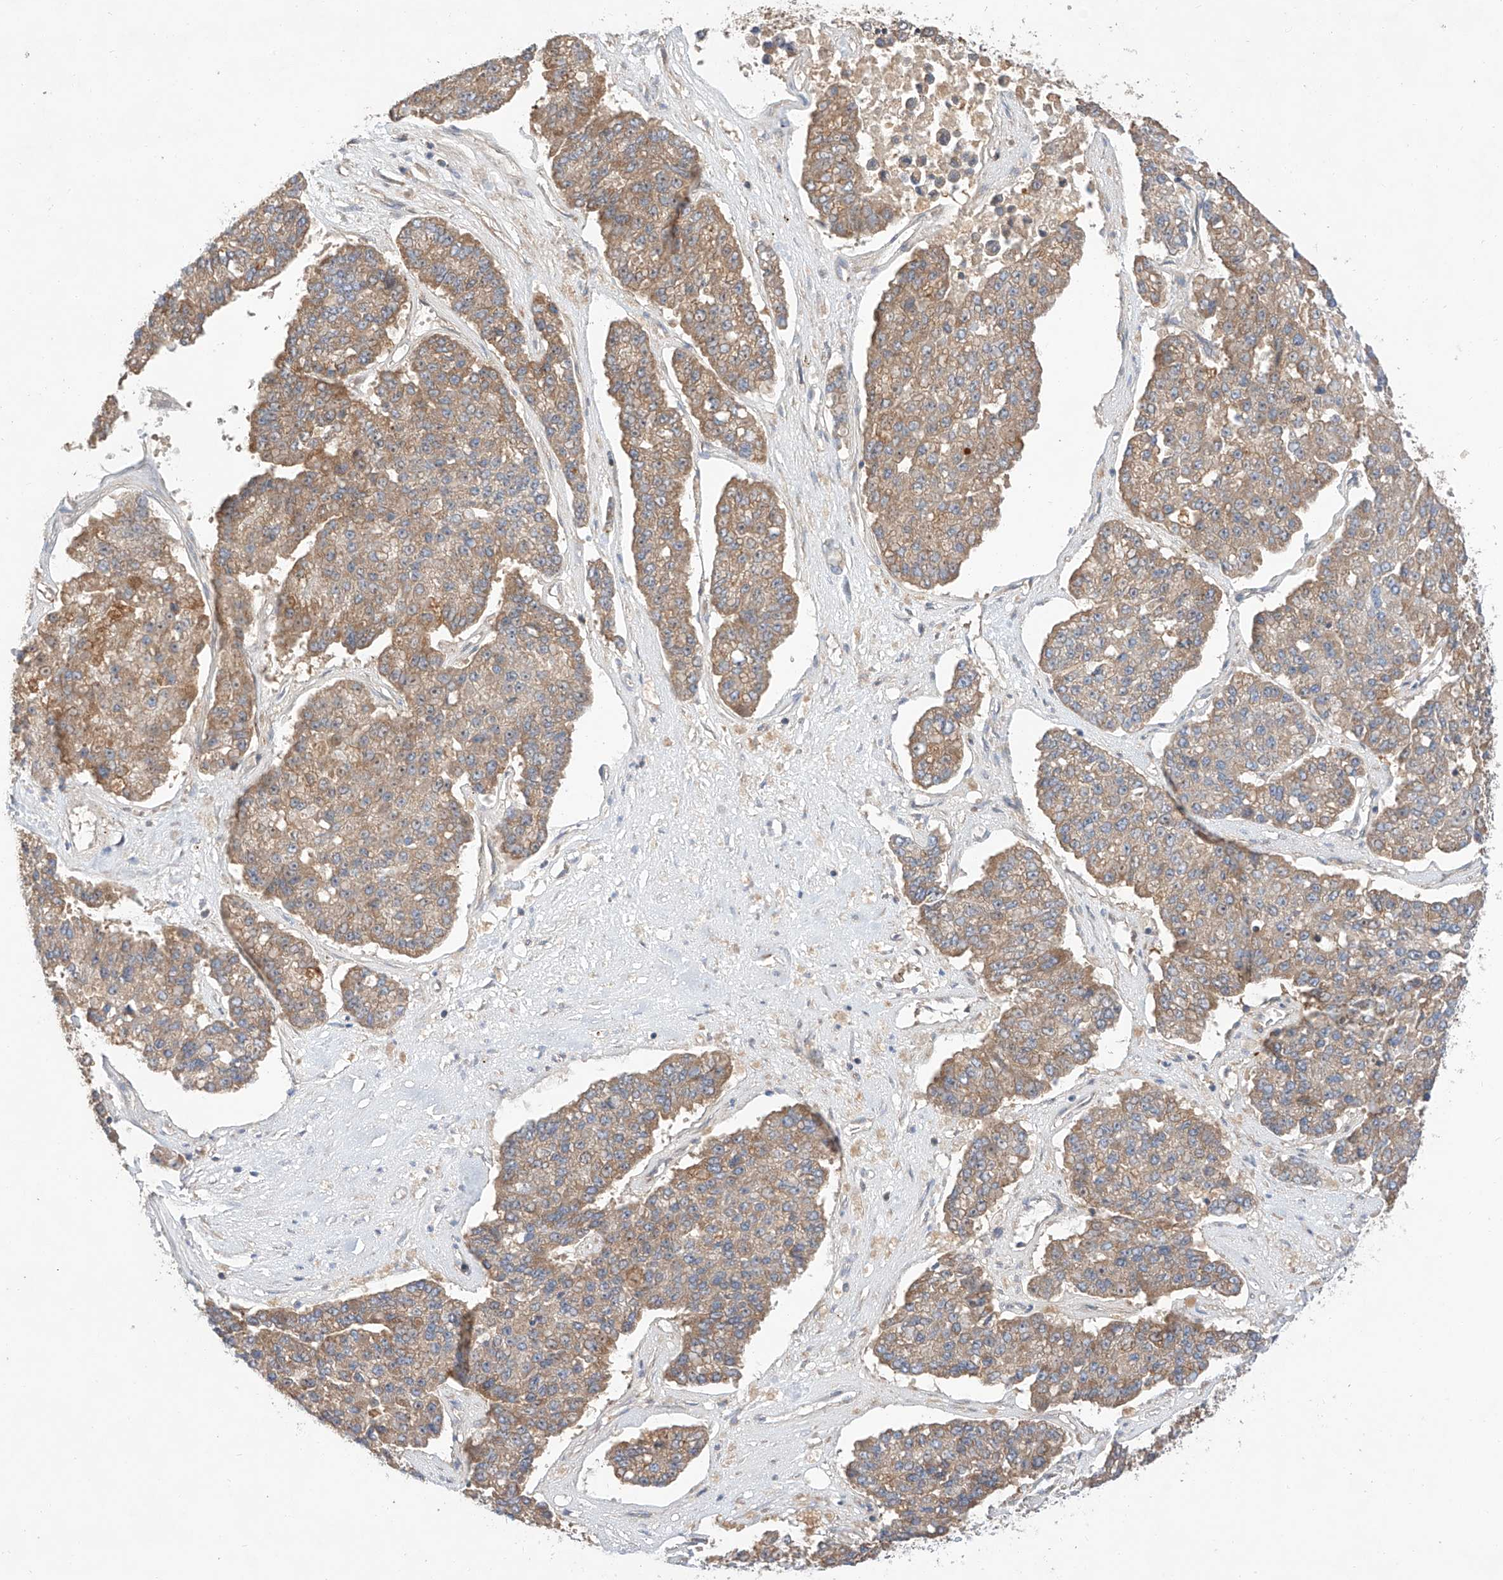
{"staining": {"intensity": "moderate", "quantity": ">75%", "location": "cytoplasmic/membranous"}, "tissue": "pancreatic cancer", "cell_type": "Tumor cells", "image_type": "cancer", "snomed": [{"axis": "morphology", "description": "Adenocarcinoma, NOS"}, {"axis": "topography", "description": "Pancreas"}], "caption": "DAB (3,3'-diaminobenzidine) immunohistochemical staining of human adenocarcinoma (pancreatic) shows moderate cytoplasmic/membranous protein staining in approximately >75% of tumor cells. Using DAB (3,3'-diaminobenzidine) (brown) and hematoxylin (blue) stains, captured at high magnification using brightfield microscopy.", "gene": "RAB23", "patient": {"sex": "male", "age": 50}}